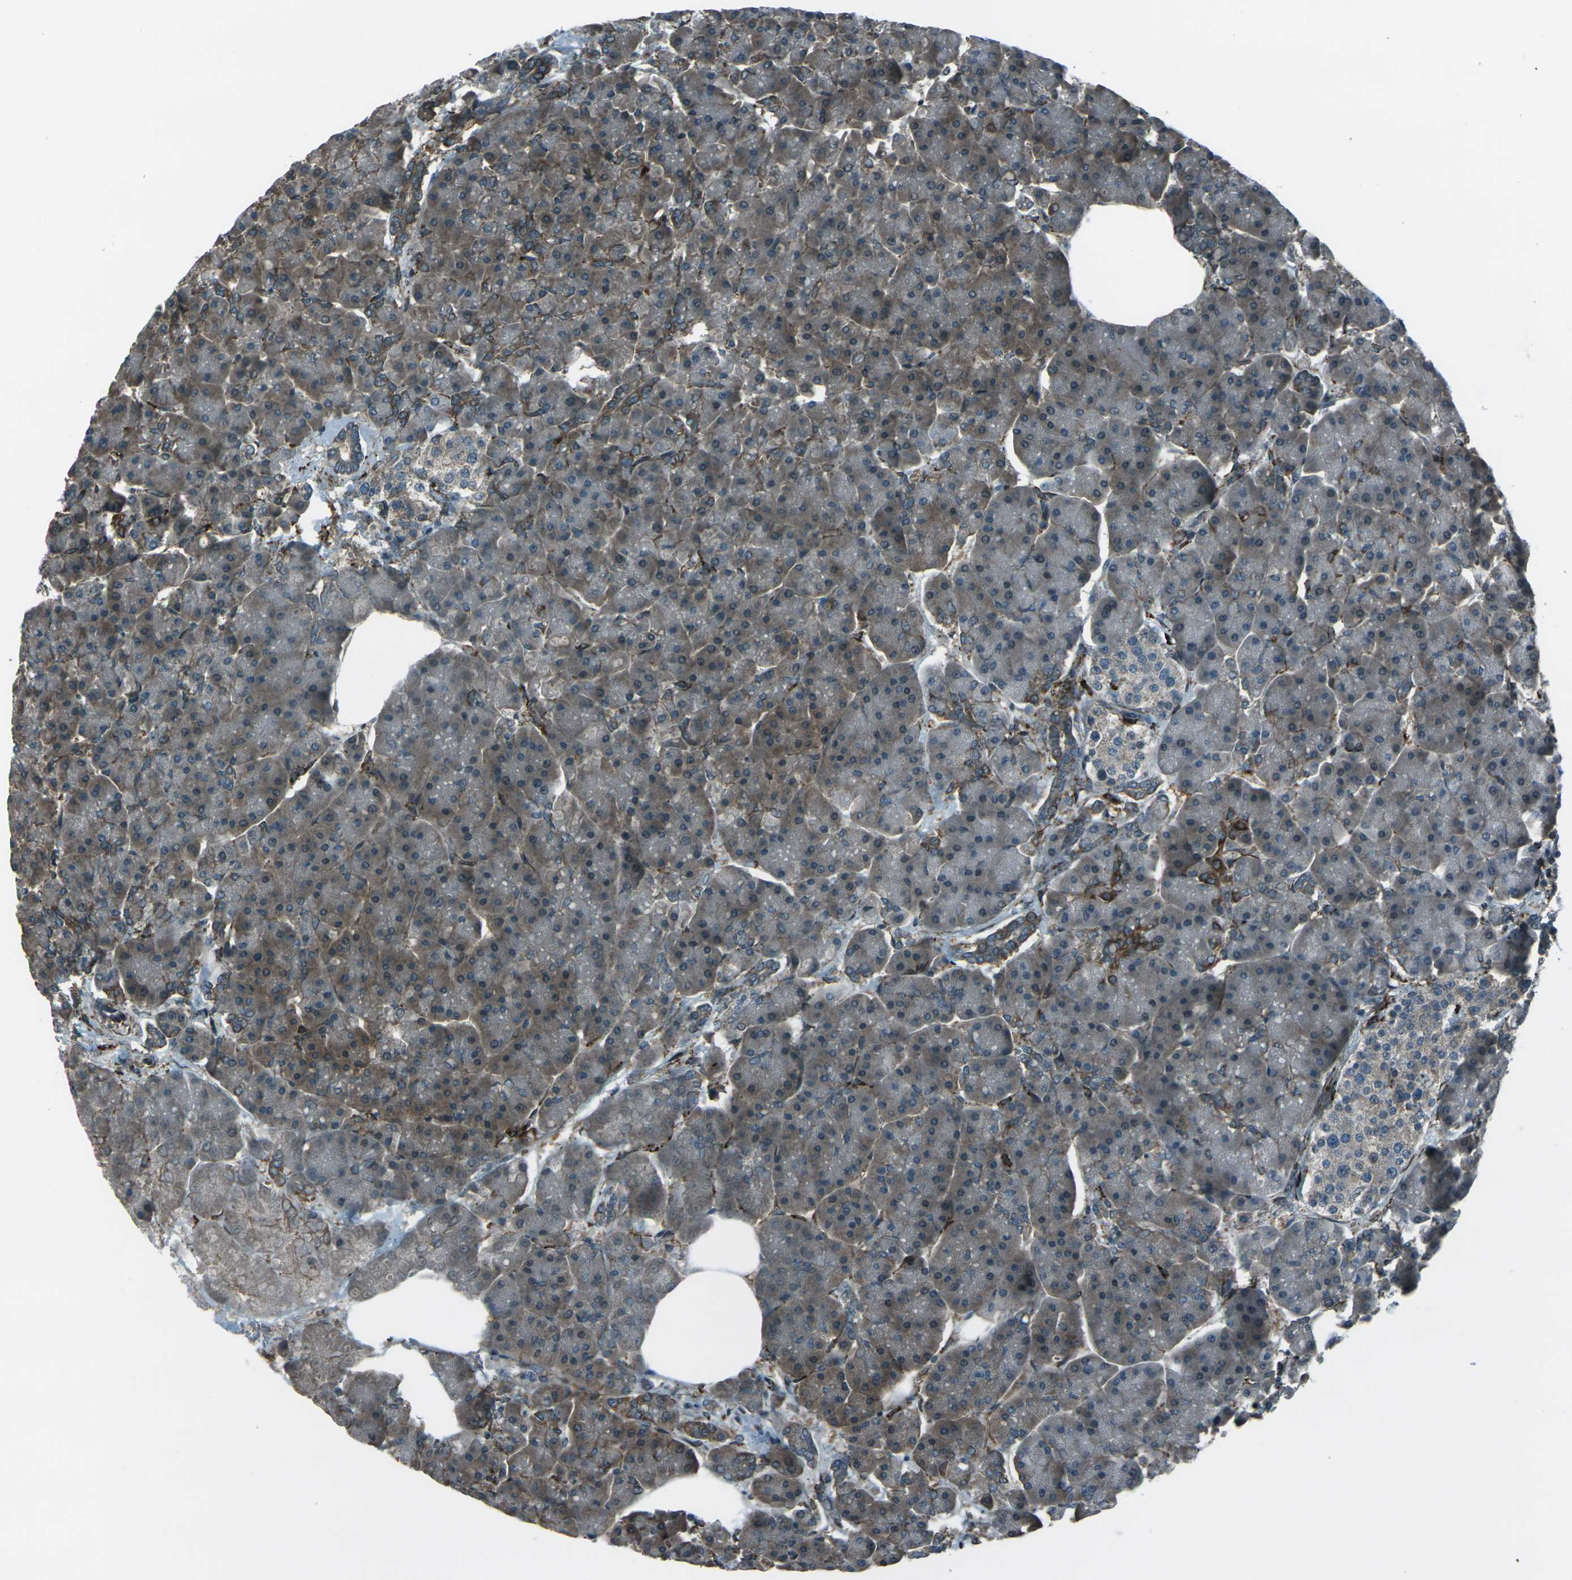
{"staining": {"intensity": "moderate", "quantity": ">75%", "location": "cytoplasmic/membranous"}, "tissue": "pancreas", "cell_type": "Exocrine glandular cells", "image_type": "normal", "snomed": [{"axis": "morphology", "description": "Normal tissue, NOS"}, {"axis": "topography", "description": "Pancreas"}], "caption": "Immunohistochemical staining of benign pancreas exhibits medium levels of moderate cytoplasmic/membranous positivity in about >75% of exocrine glandular cells.", "gene": "LSMEM1", "patient": {"sex": "female", "age": 70}}